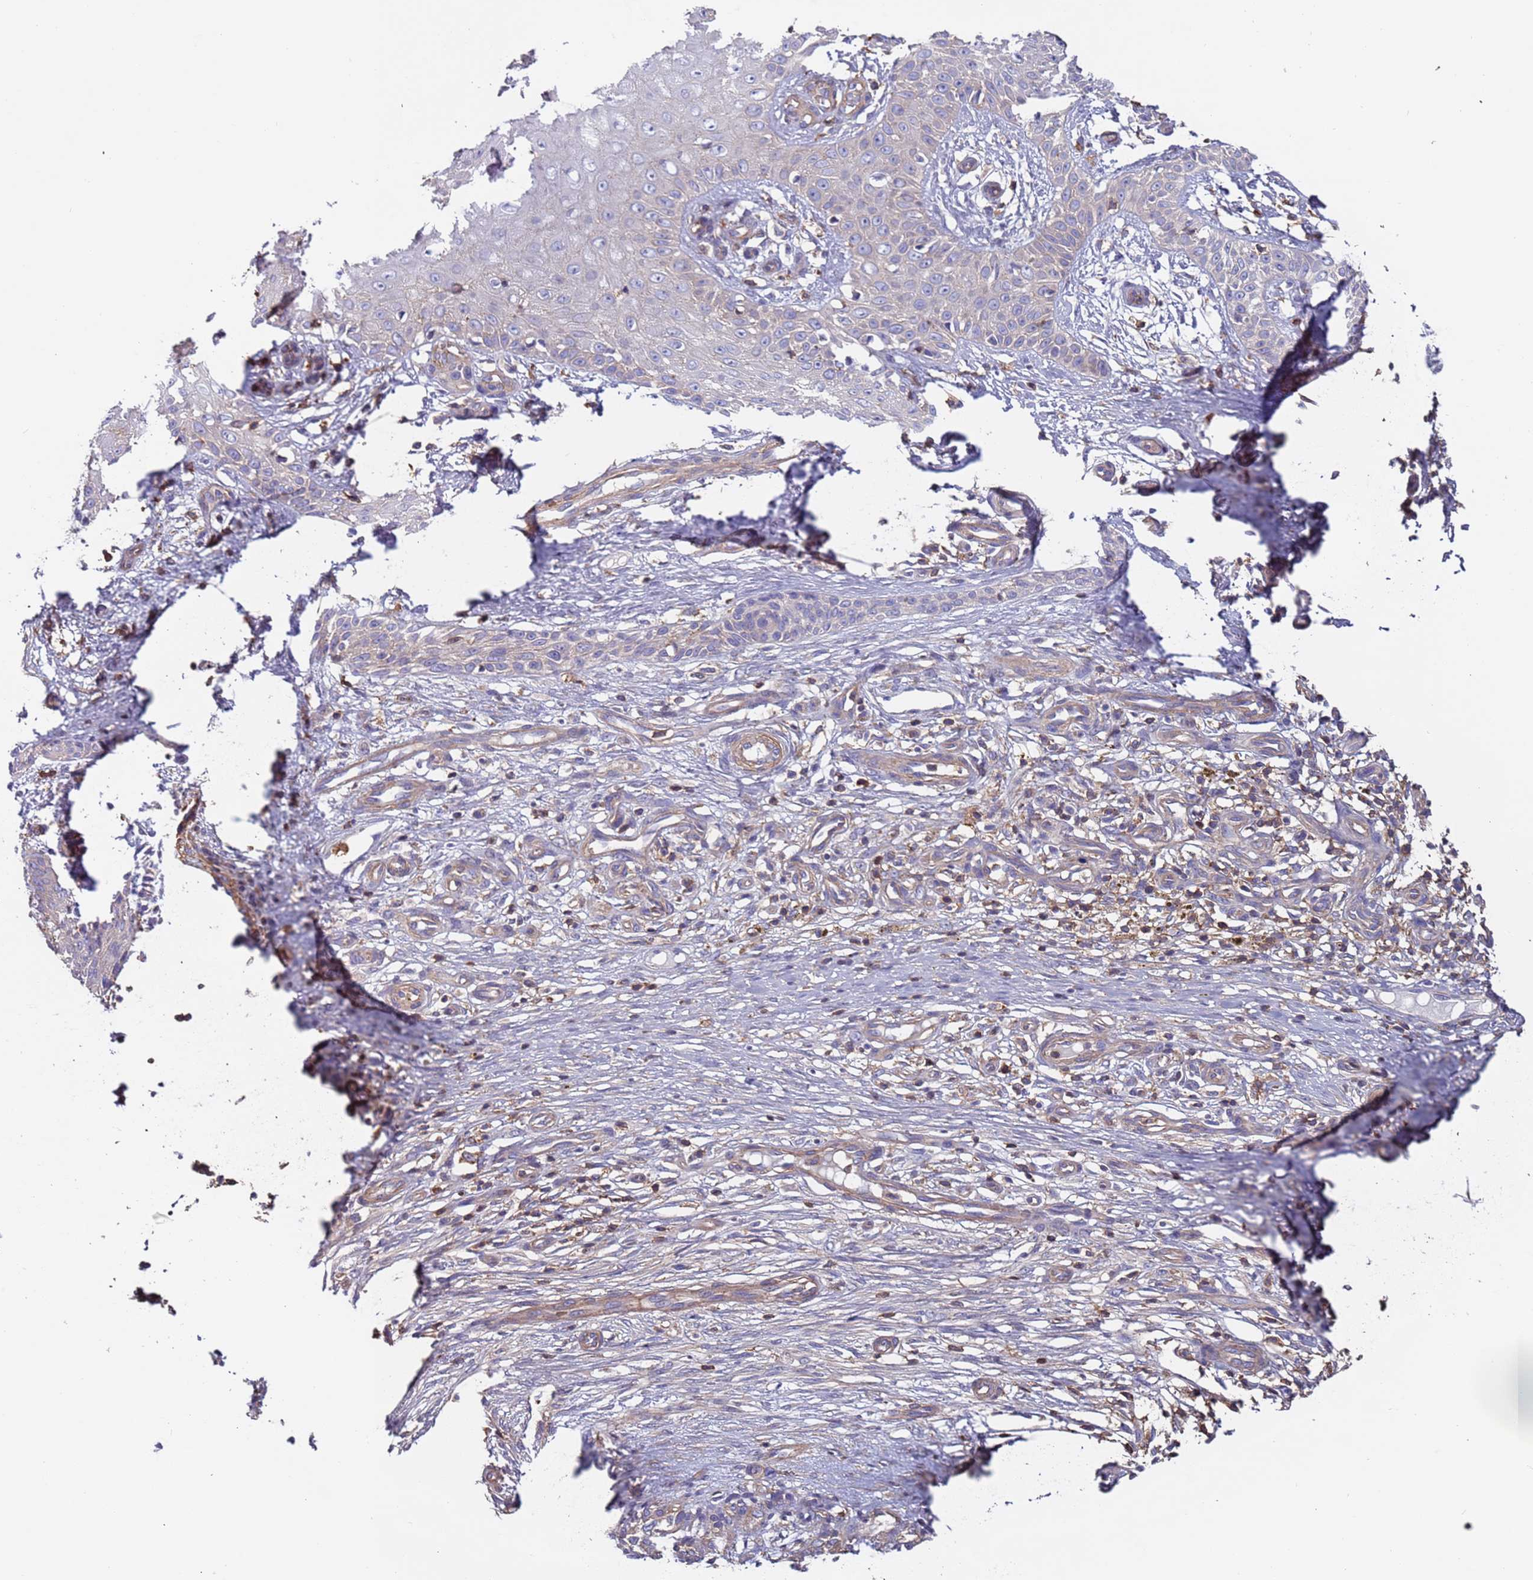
{"staining": {"intensity": "negative", "quantity": "none", "location": "none"}, "tissue": "skin cancer", "cell_type": "Tumor cells", "image_type": "cancer", "snomed": [{"axis": "morphology", "description": "Basal cell carcinoma"}, {"axis": "topography", "description": "Skin"}], "caption": "Basal cell carcinoma (skin) was stained to show a protein in brown. There is no significant positivity in tumor cells. (DAB immunohistochemistry with hematoxylin counter stain).", "gene": "SYT4", "patient": {"sex": "male", "age": 88}}